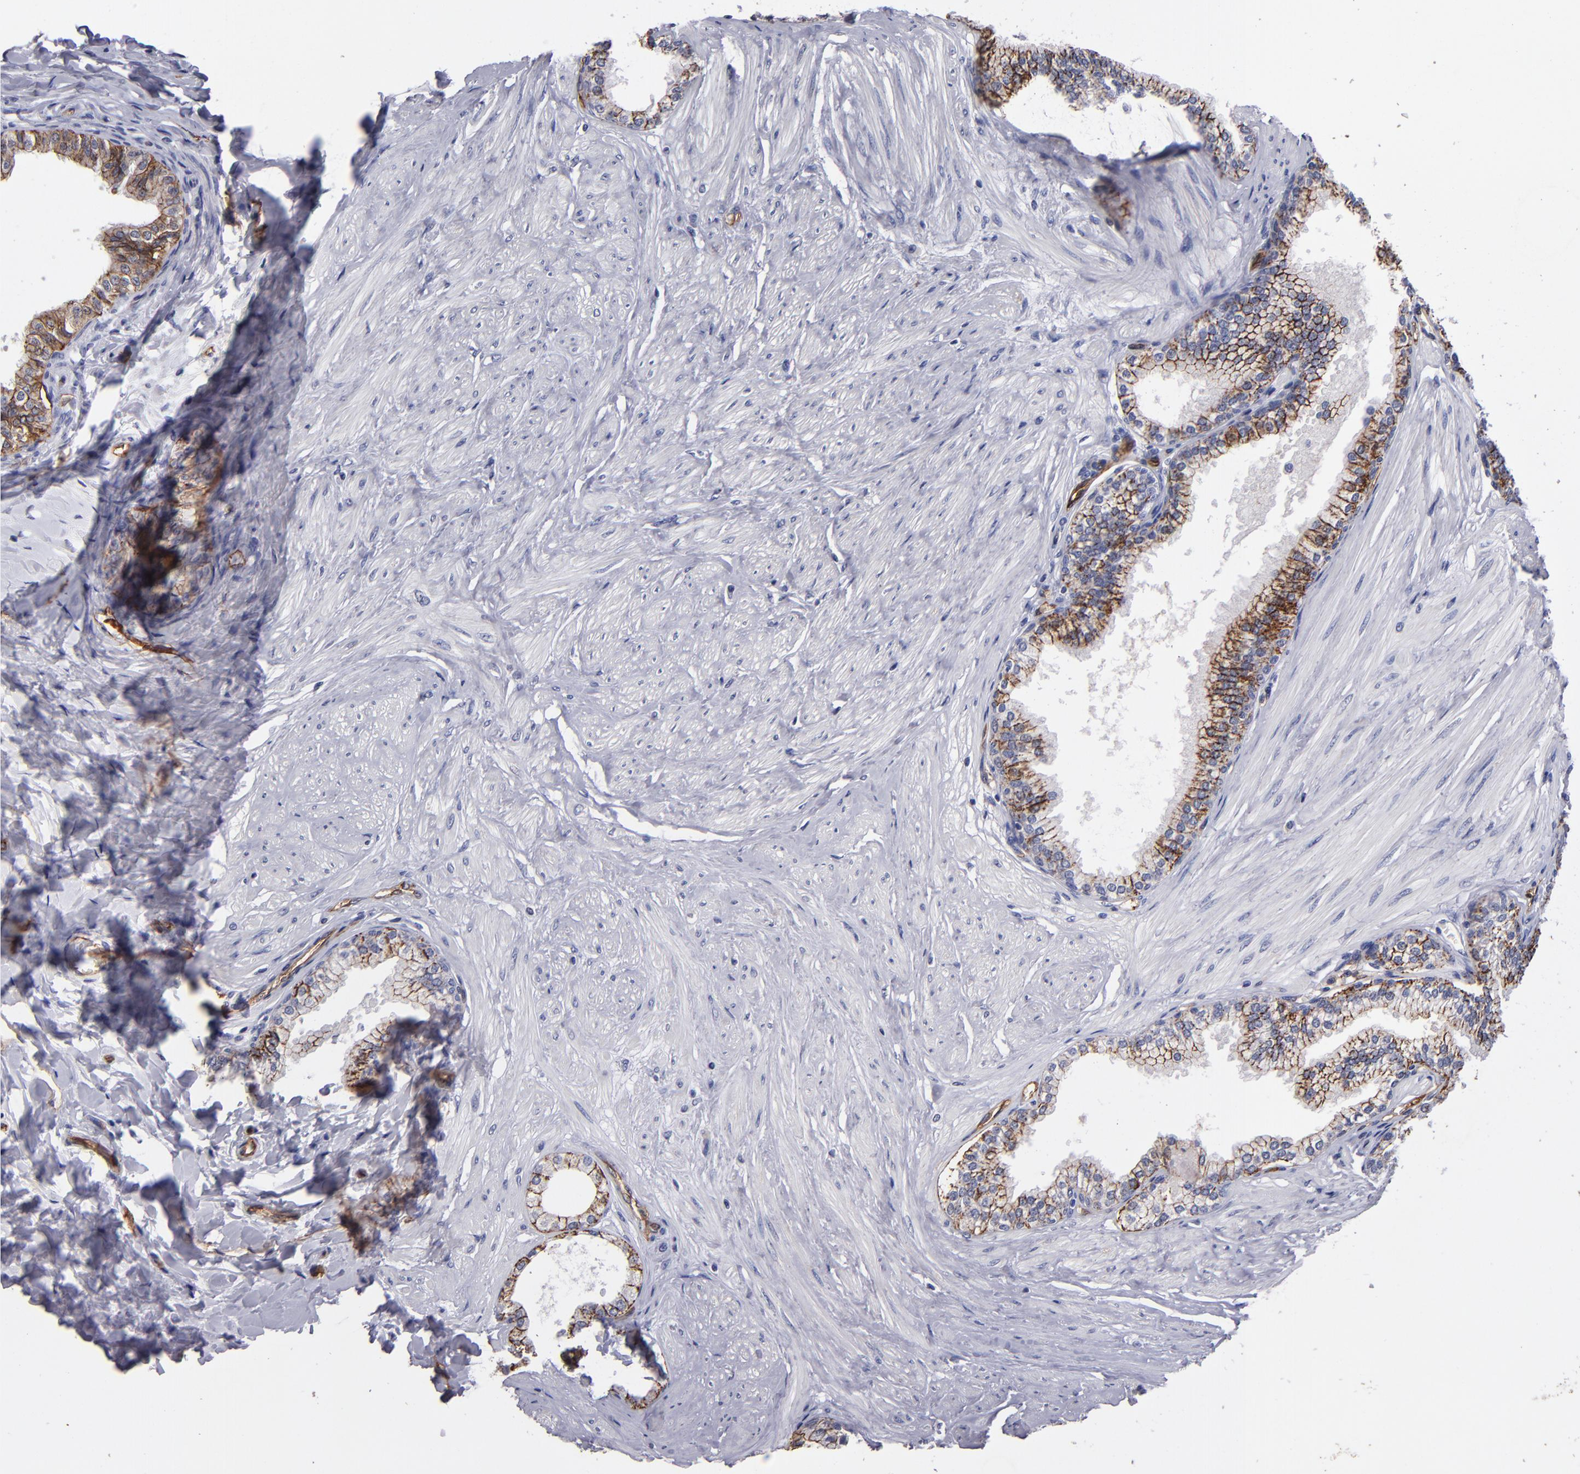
{"staining": {"intensity": "moderate", "quantity": ">75%", "location": "cytoplasmic/membranous"}, "tissue": "prostate", "cell_type": "Glandular cells", "image_type": "normal", "snomed": [{"axis": "morphology", "description": "Normal tissue, NOS"}, {"axis": "topography", "description": "Prostate"}], "caption": "The histopathology image shows staining of benign prostate, revealing moderate cytoplasmic/membranous protein positivity (brown color) within glandular cells. The staining was performed using DAB (3,3'-diaminobenzidine) to visualize the protein expression in brown, while the nuclei were stained in blue with hematoxylin (Magnification: 20x).", "gene": "CLDN5", "patient": {"sex": "male", "age": 64}}